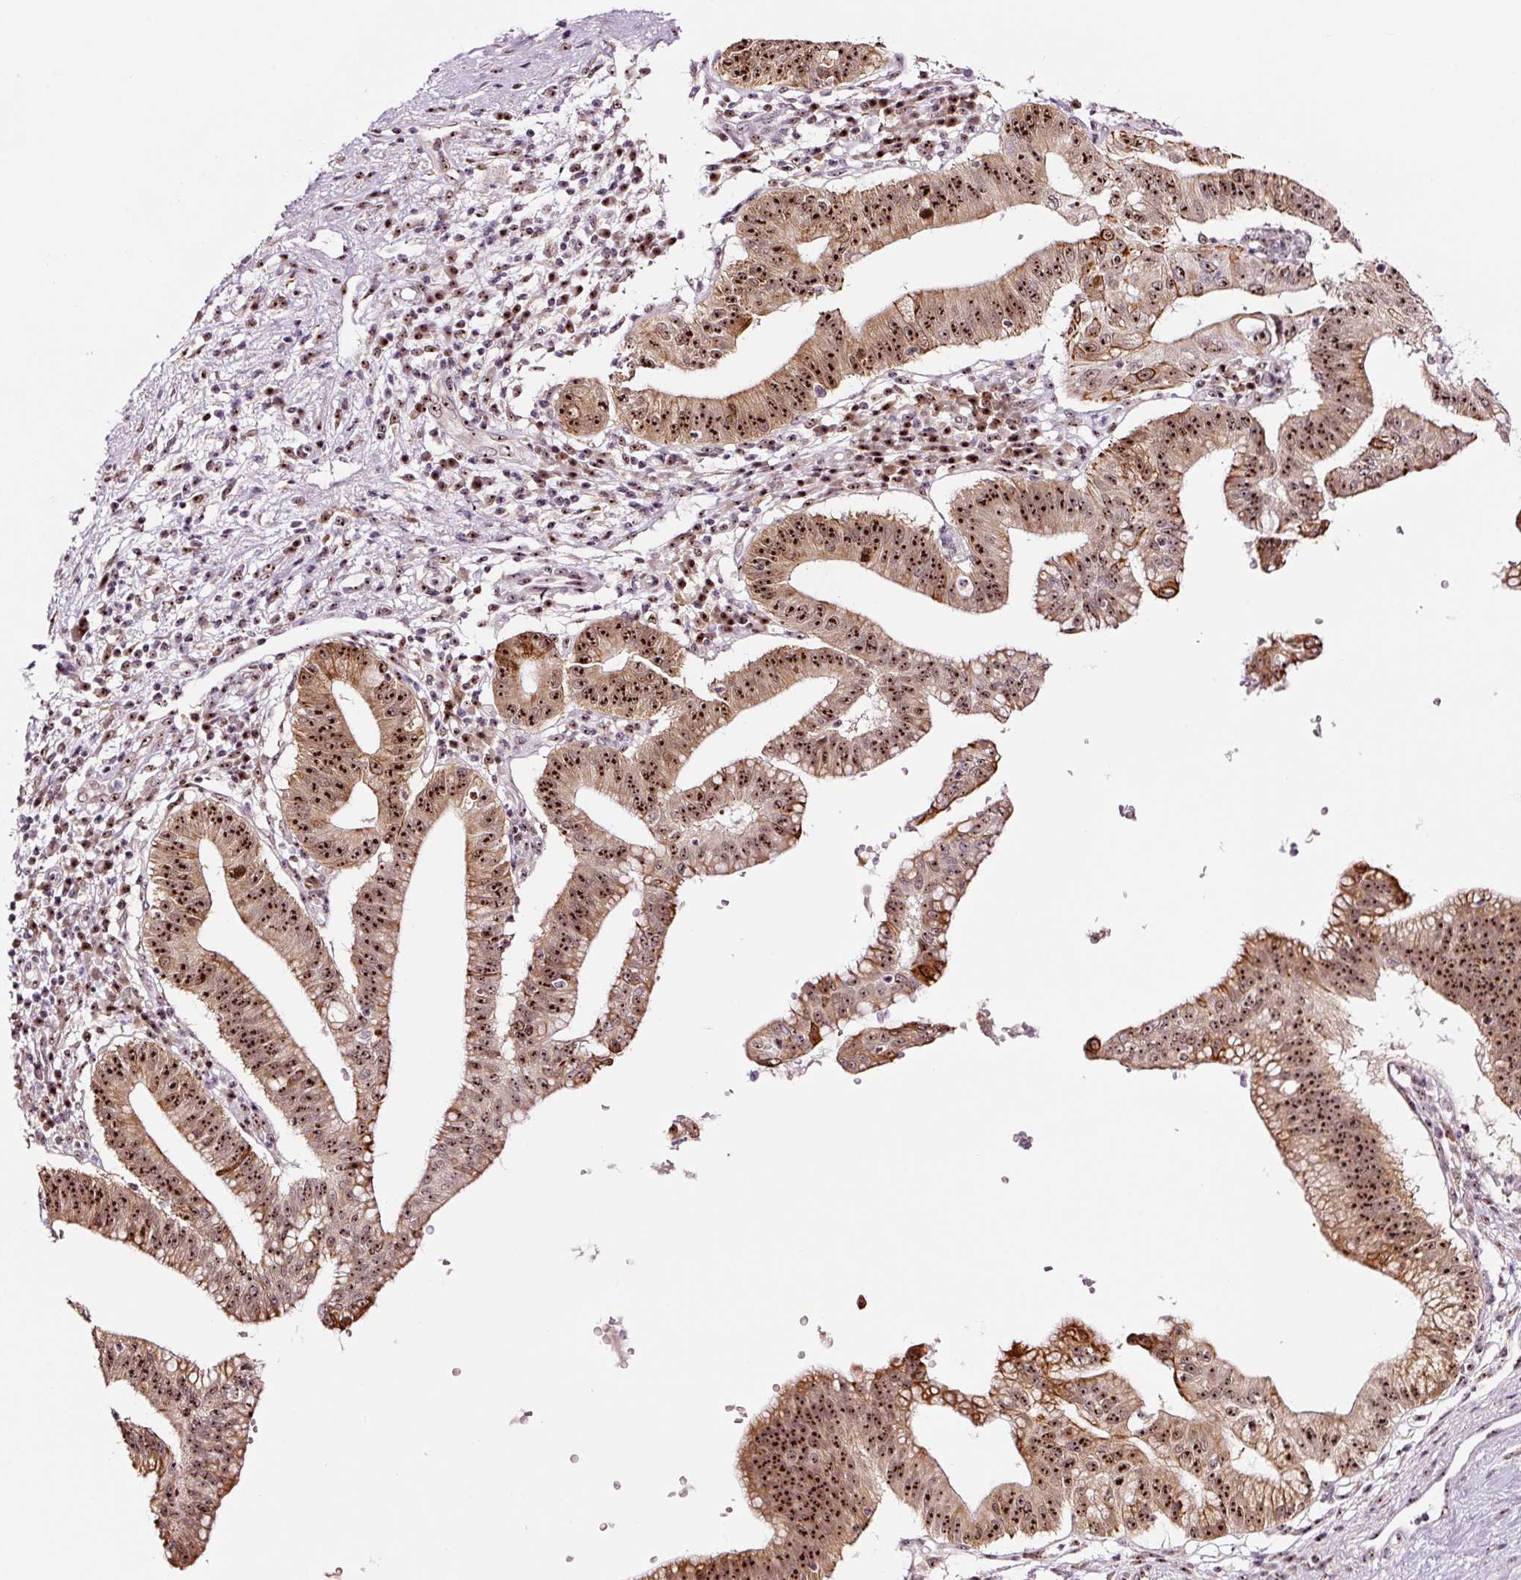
{"staining": {"intensity": "strong", "quantity": ">75%", "location": "cytoplasmic/membranous,nuclear"}, "tissue": "pancreatic cancer", "cell_type": "Tumor cells", "image_type": "cancer", "snomed": [{"axis": "morphology", "description": "Adenocarcinoma, NOS"}, {"axis": "topography", "description": "Pancreas"}], "caption": "Immunohistochemical staining of adenocarcinoma (pancreatic) shows high levels of strong cytoplasmic/membranous and nuclear protein staining in about >75% of tumor cells. The protein is stained brown, and the nuclei are stained in blue (DAB IHC with brightfield microscopy, high magnification).", "gene": "GNL3", "patient": {"sex": "male", "age": 68}}